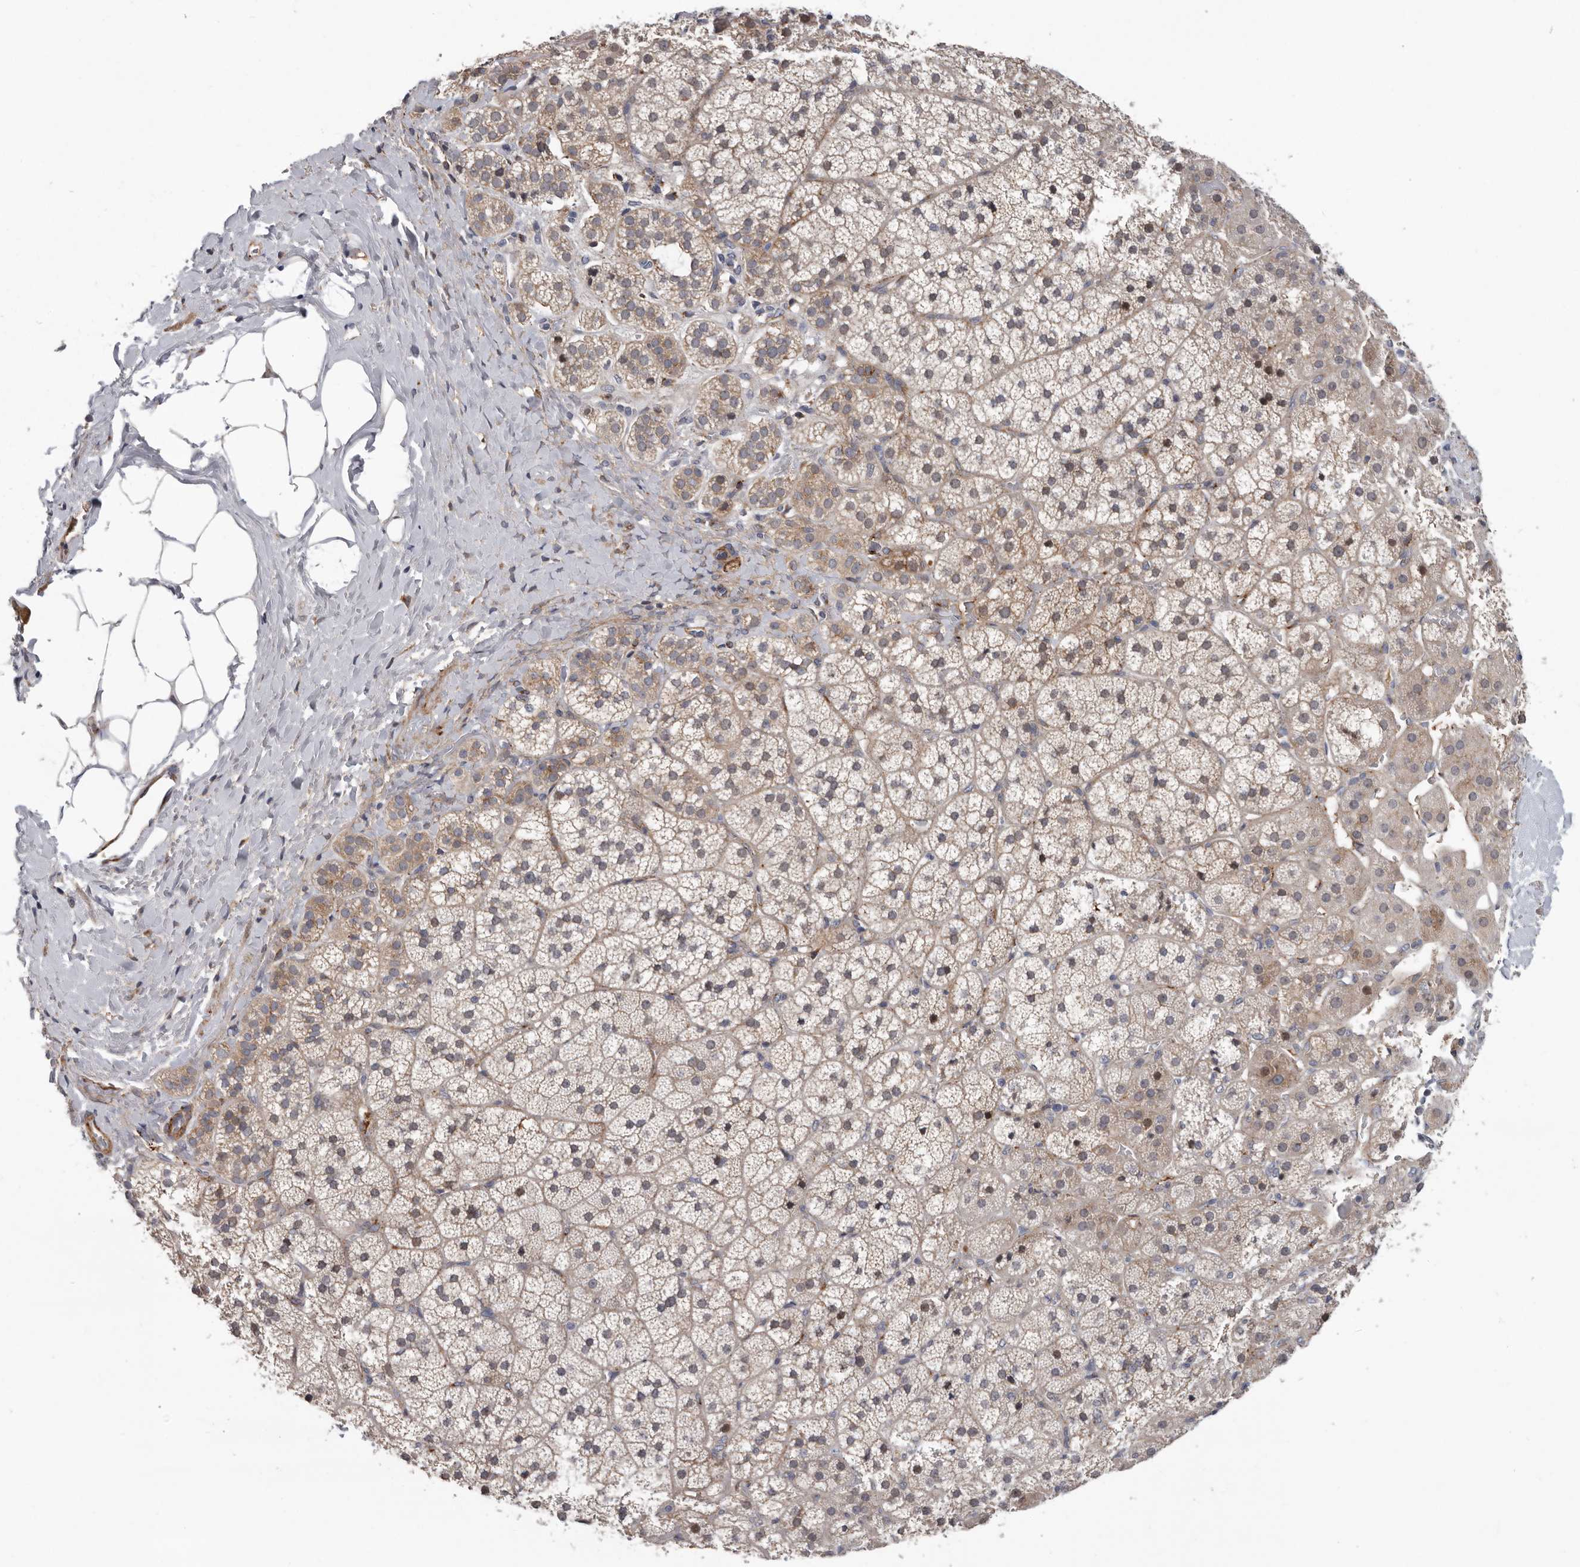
{"staining": {"intensity": "moderate", "quantity": ">75%", "location": "cytoplasmic/membranous"}, "tissue": "adrenal gland", "cell_type": "Glandular cells", "image_type": "normal", "snomed": [{"axis": "morphology", "description": "Normal tissue, NOS"}, {"axis": "topography", "description": "Adrenal gland"}], "caption": "Immunohistochemical staining of unremarkable human adrenal gland reveals moderate cytoplasmic/membranous protein expression in about >75% of glandular cells. The protein of interest is stained brown, and the nuclei are stained in blue (DAB (3,3'-diaminobenzidine) IHC with brightfield microscopy, high magnification).", "gene": "ATXN3L", "patient": {"sex": "female", "age": 44}}